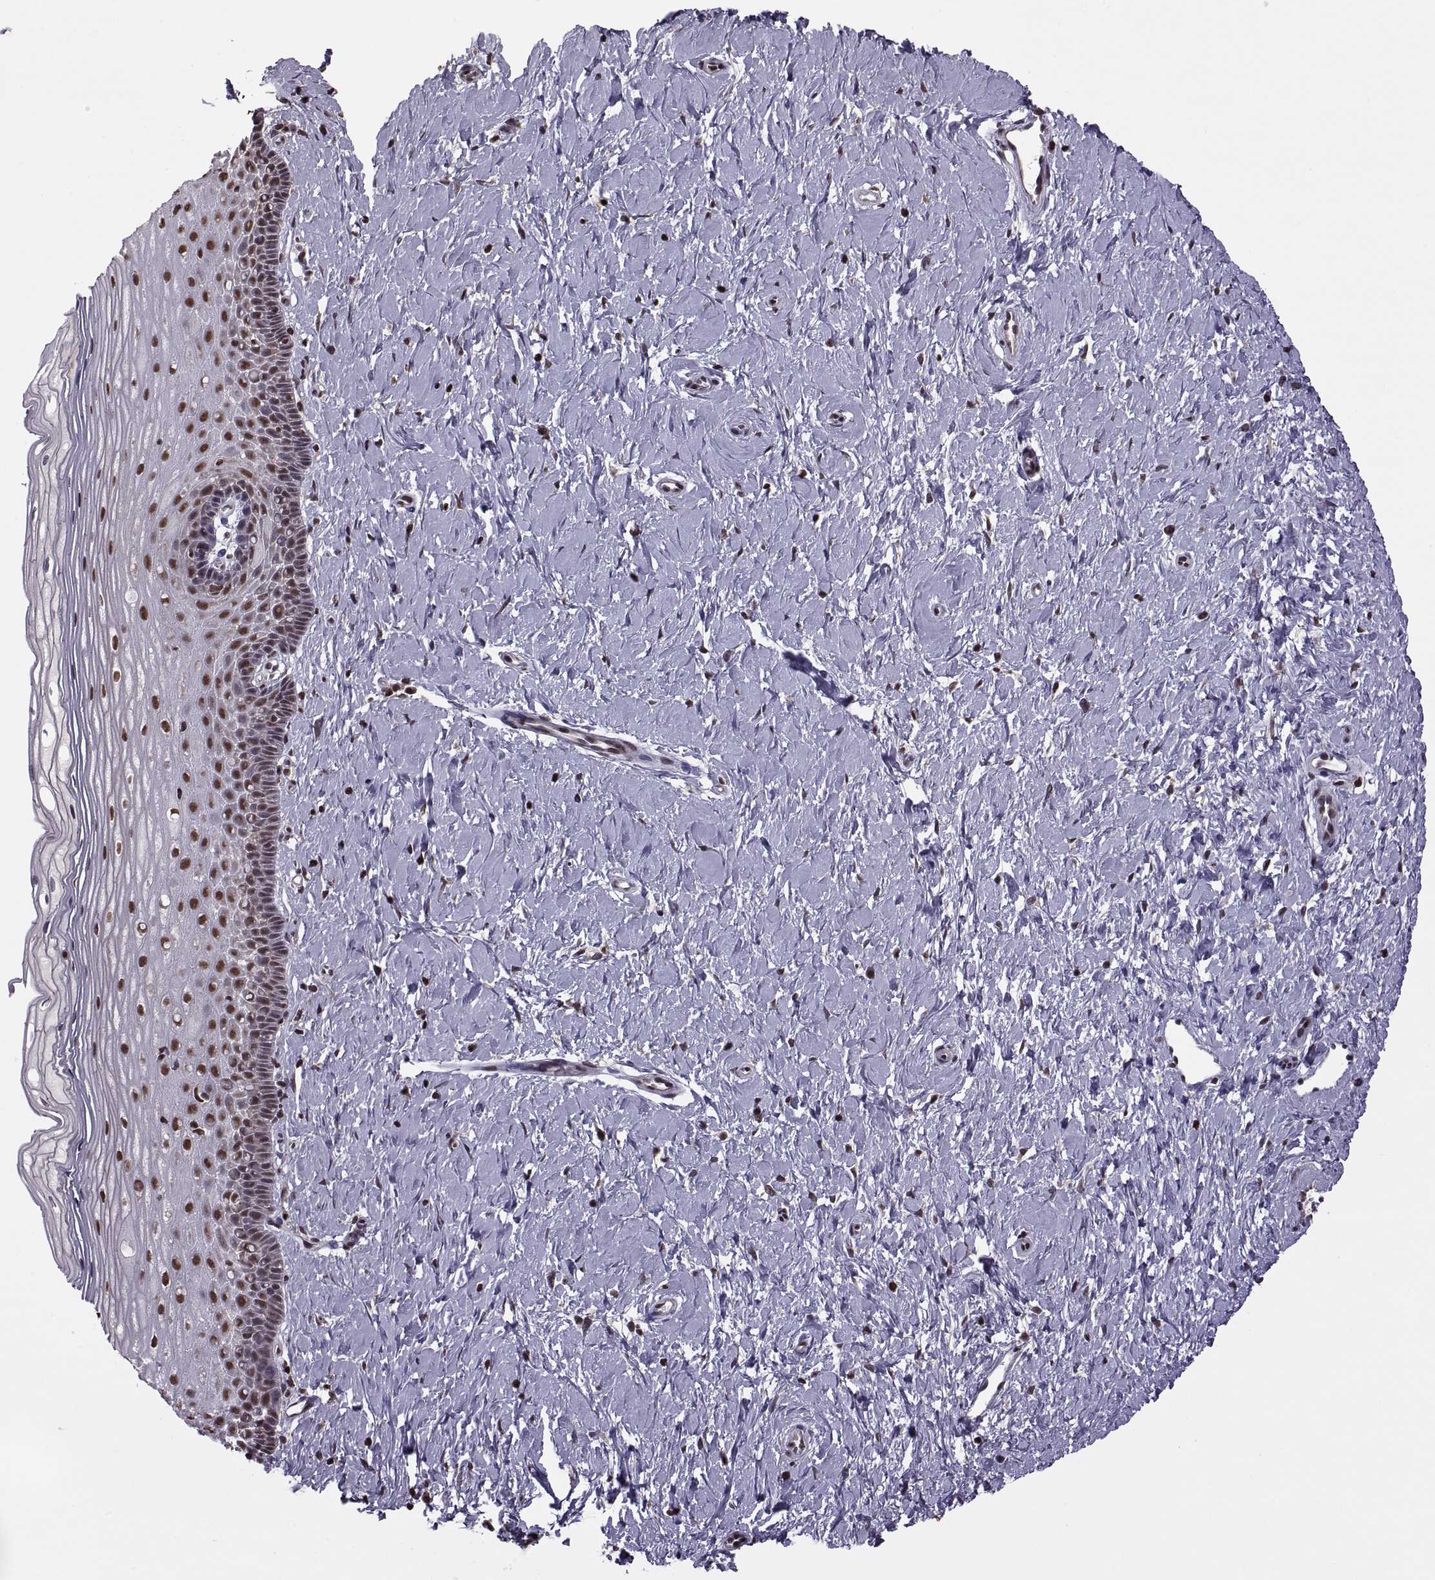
{"staining": {"intensity": "moderate", "quantity": ">75%", "location": "nuclear"}, "tissue": "cervix", "cell_type": "Glandular cells", "image_type": "normal", "snomed": [{"axis": "morphology", "description": "Normal tissue, NOS"}, {"axis": "topography", "description": "Cervix"}], "caption": "This micrograph reveals immunohistochemistry (IHC) staining of benign cervix, with medium moderate nuclear staining in approximately >75% of glandular cells.", "gene": "INTS3", "patient": {"sex": "female", "age": 37}}